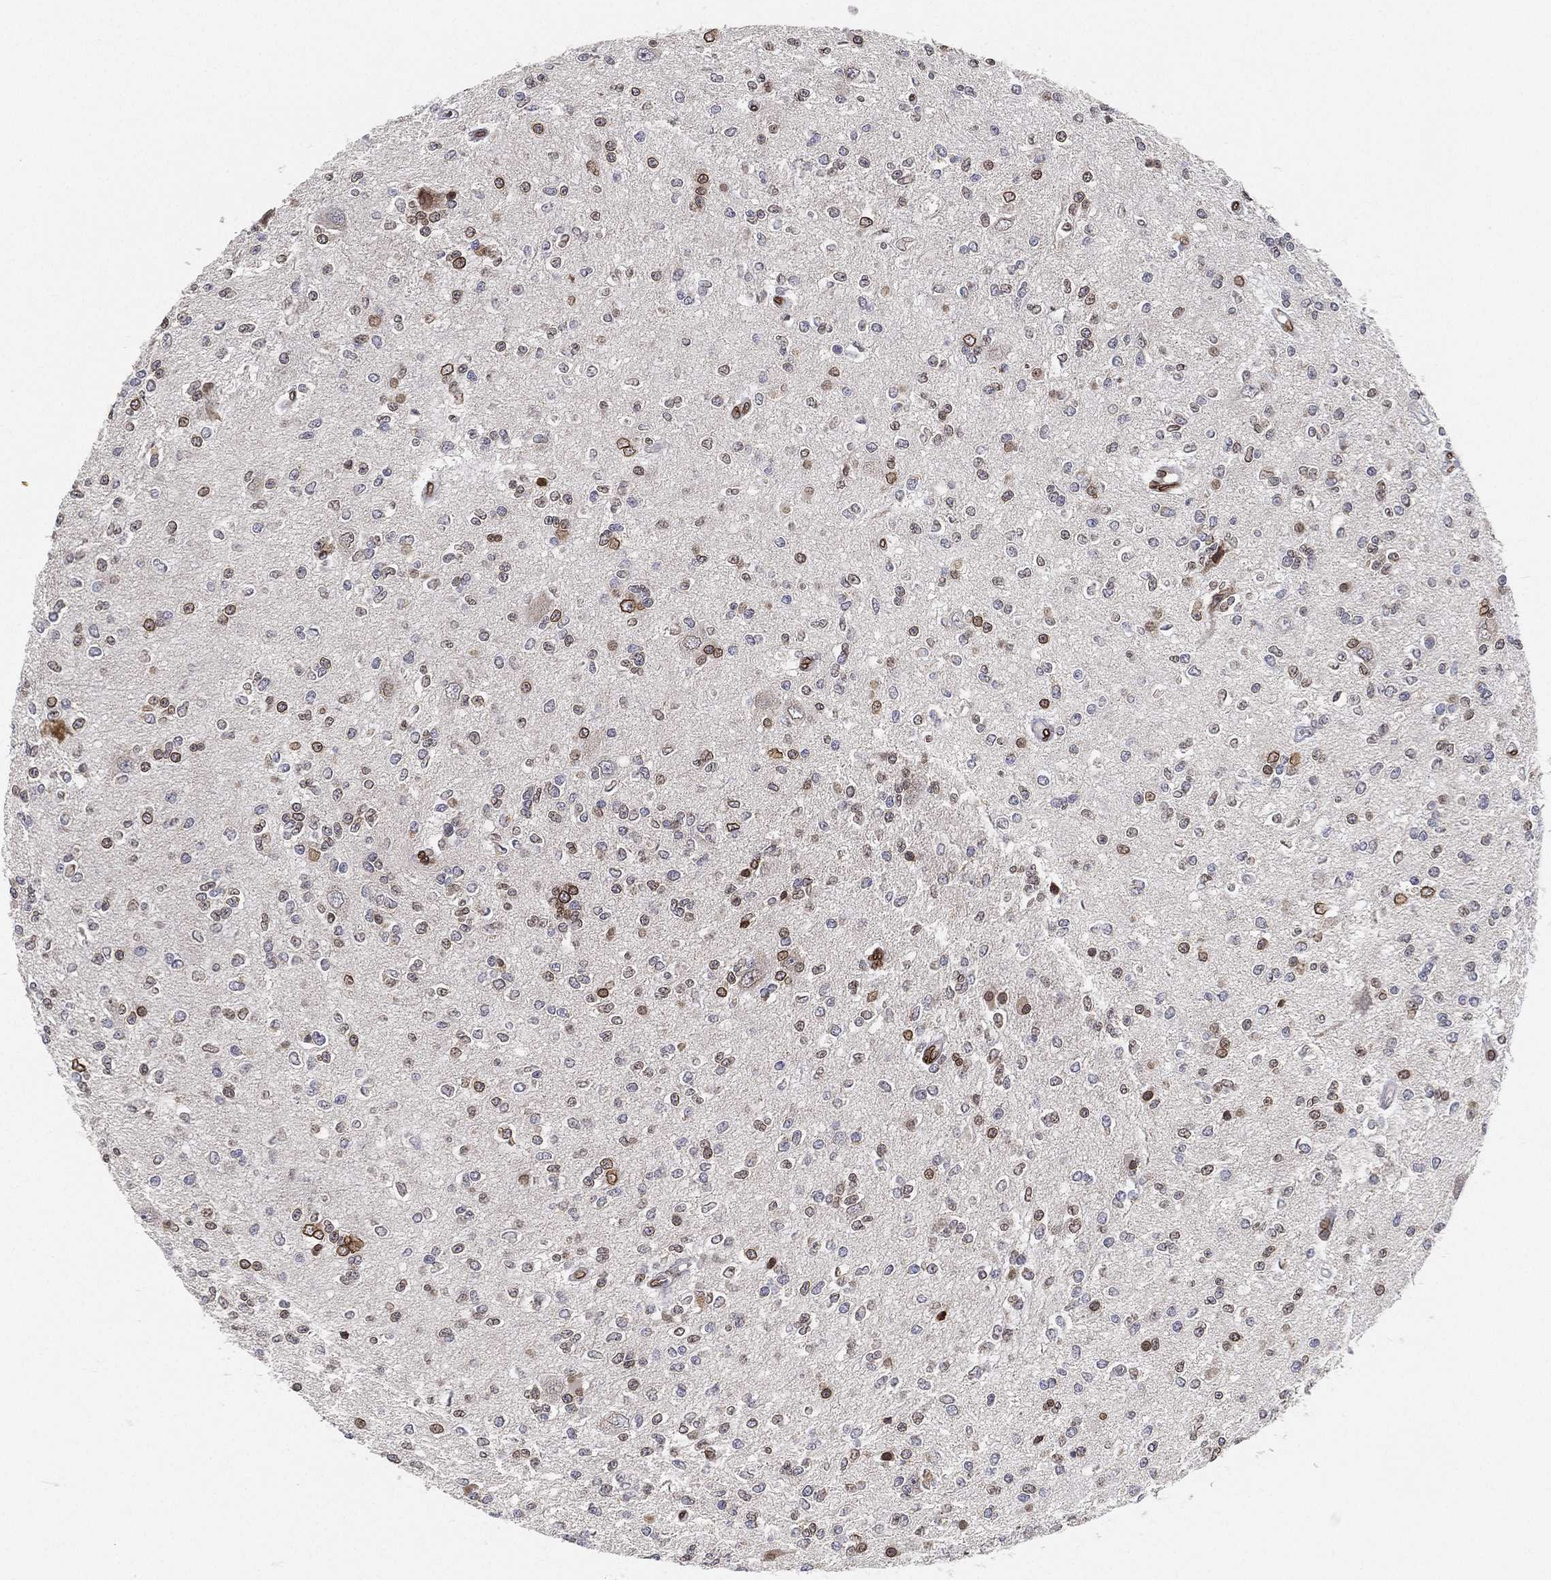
{"staining": {"intensity": "strong", "quantity": "<25%", "location": "cytoplasmic/membranous,nuclear"}, "tissue": "glioma", "cell_type": "Tumor cells", "image_type": "cancer", "snomed": [{"axis": "morphology", "description": "Glioma, malignant, Low grade"}, {"axis": "topography", "description": "Brain"}], "caption": "IHC (DAB (3,3'-diaminobenzidine)) staining of glioma reveals strong cytoplasmic/membranous and nuclear protein expression in about <25% of tumor cells.", "gene": "PALB2", "patient": {"sex": "male", "age": 67}}